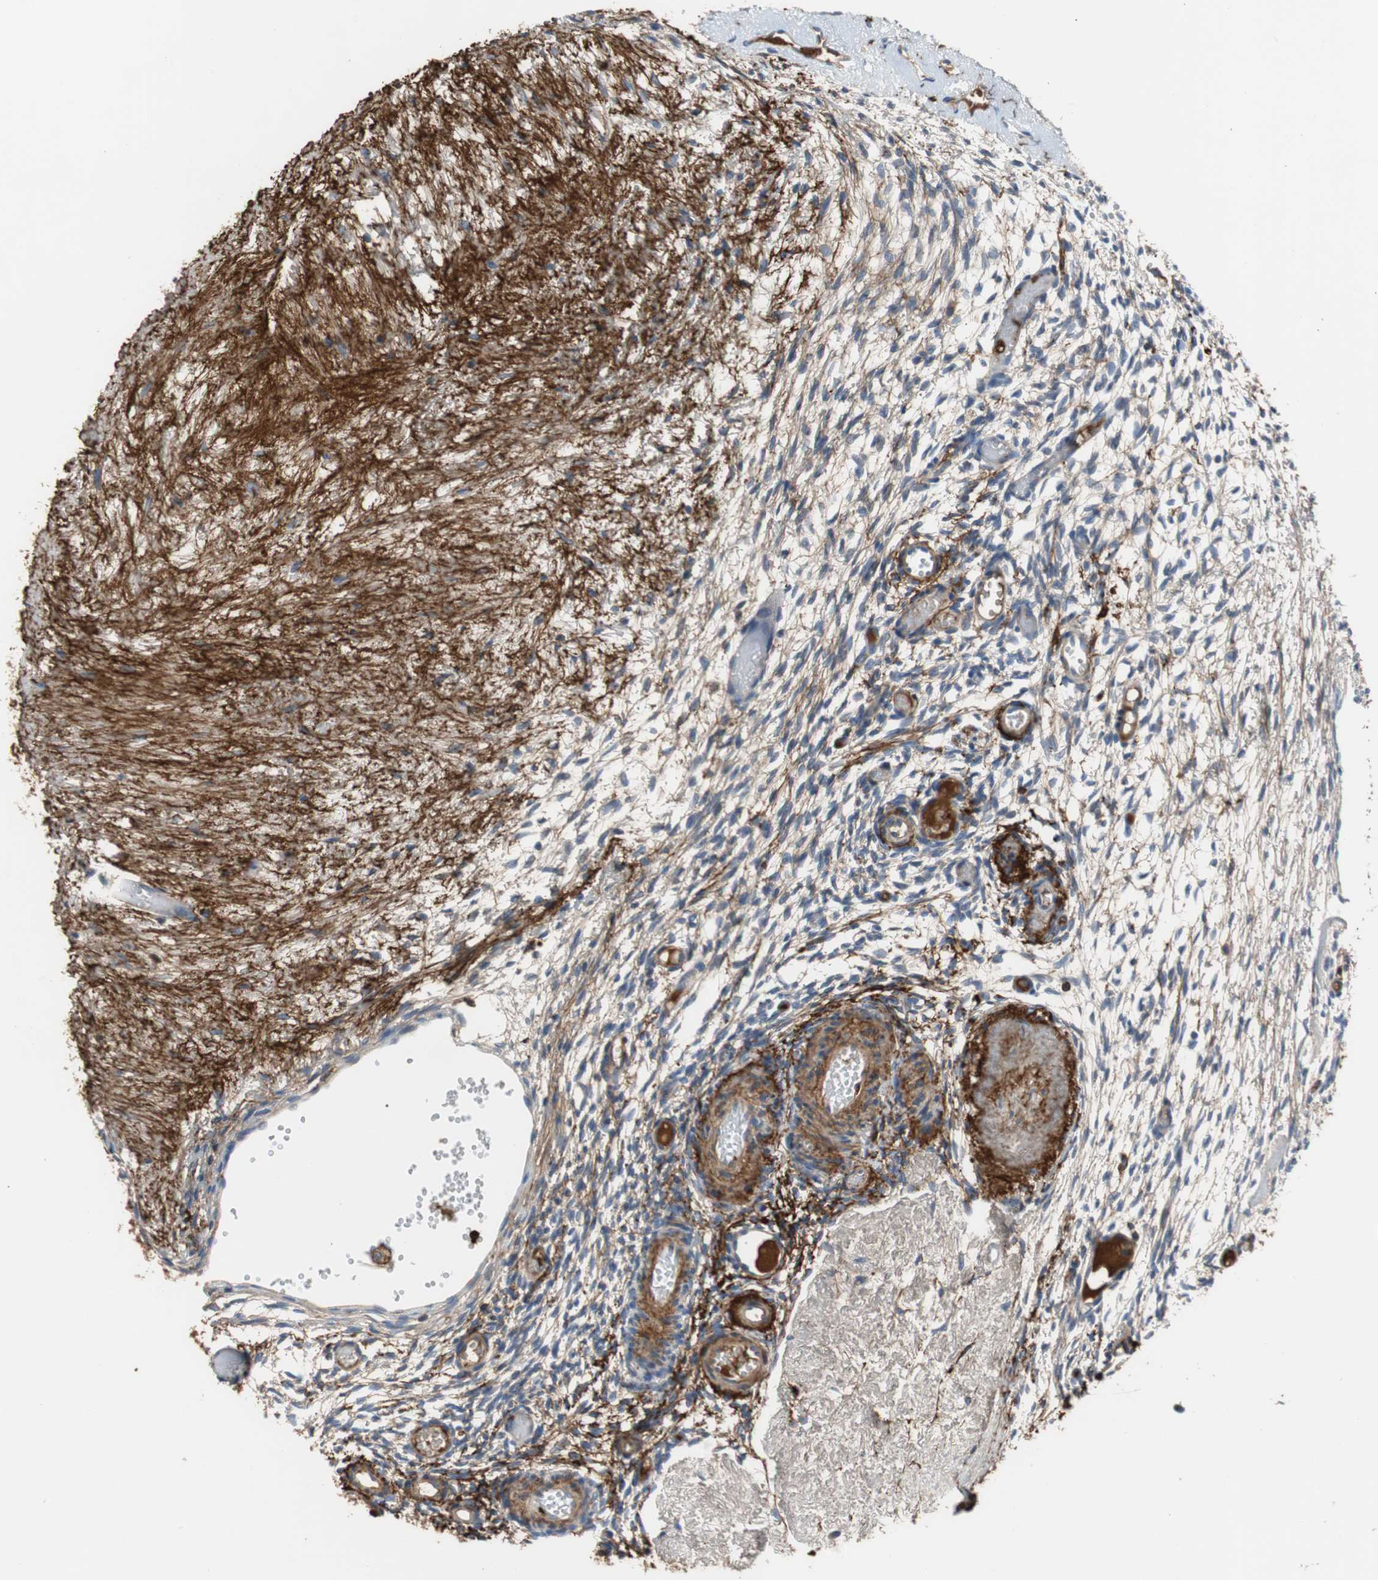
{"staining": {"intensity": "weak", "quantity": "25%-75%", "location": "cytoplasmic/membranous"}, "tissue": "ovary", "cell_type": "Ovarian stroma cells", "image_type": "normal", "snomed": [{"axis": "morphology", "description": "Normal tissue, NOS"}, {"axis": "topography", "description": "Ovary"}], "caption": "Immunohistochemical staining of unremarkable ovary demonstrates 25%-75% levels of weak cytoplasmic/membranous protein staining in approximately 25%-75% of ovarian stroma cells. The staining was performed using DAB, with brown indicating positive protein expression. Nuclei are stained blue with hematoxylin.", "gene": "APCS", "patient": {"sex": "female", "age": 35}}